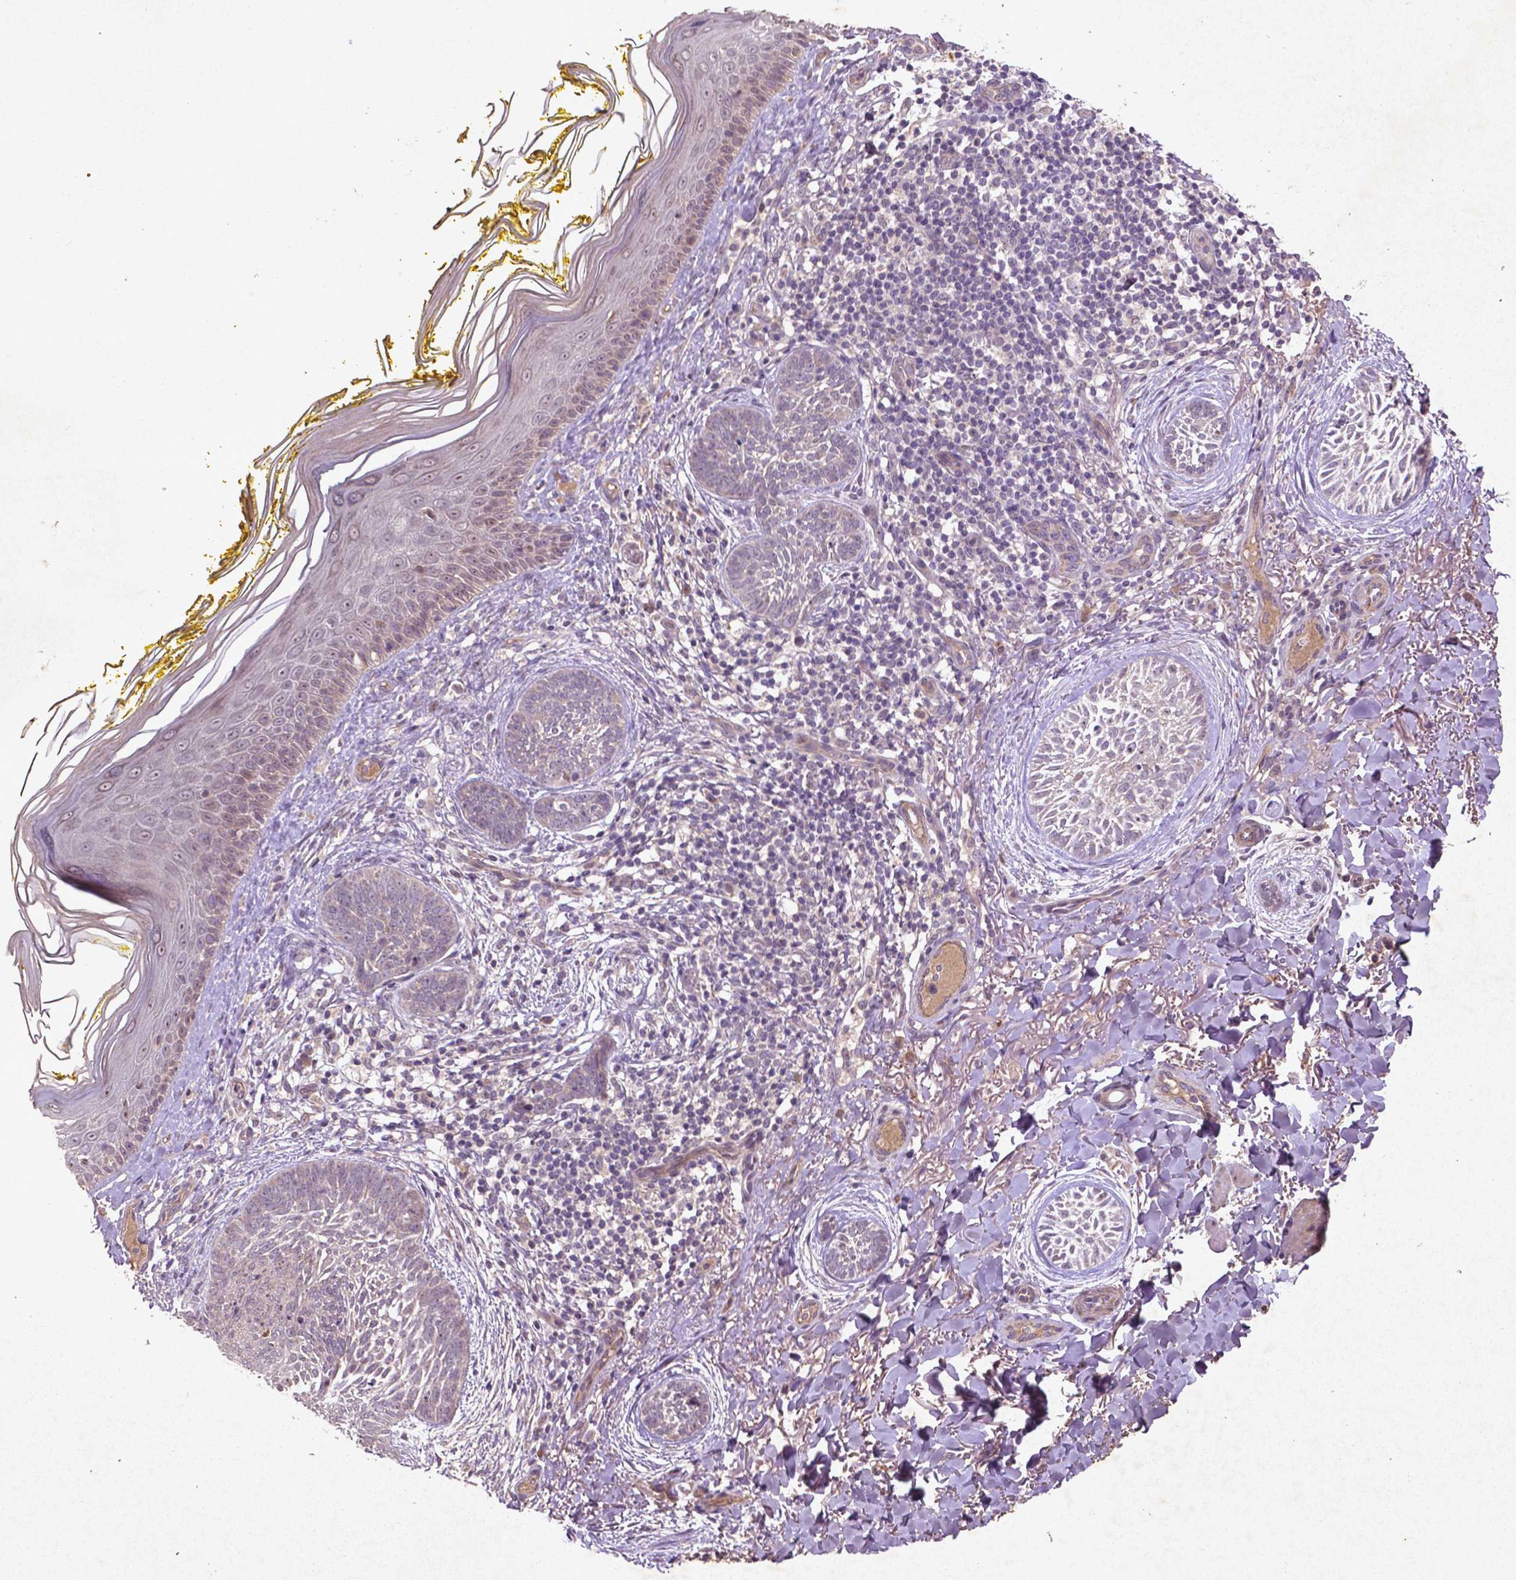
{"staining": {"intensity": "negative", "quantity": "none", "location": "none"}, "tissue": "skin cancer", "cell_type": "Tumor cells", "image_type": "cancer", "snomed": [{"axis": "morphology", "description": "Basal cell carcinoma"}, {"axis": "topography", "description": "Skin"}], "caption": "Micrograph shows no significant protein staining in tumor cells of basal cell carcinoma (skin).", "gene": "COQ2", "patient": {"sex": "female", "age": 68}}